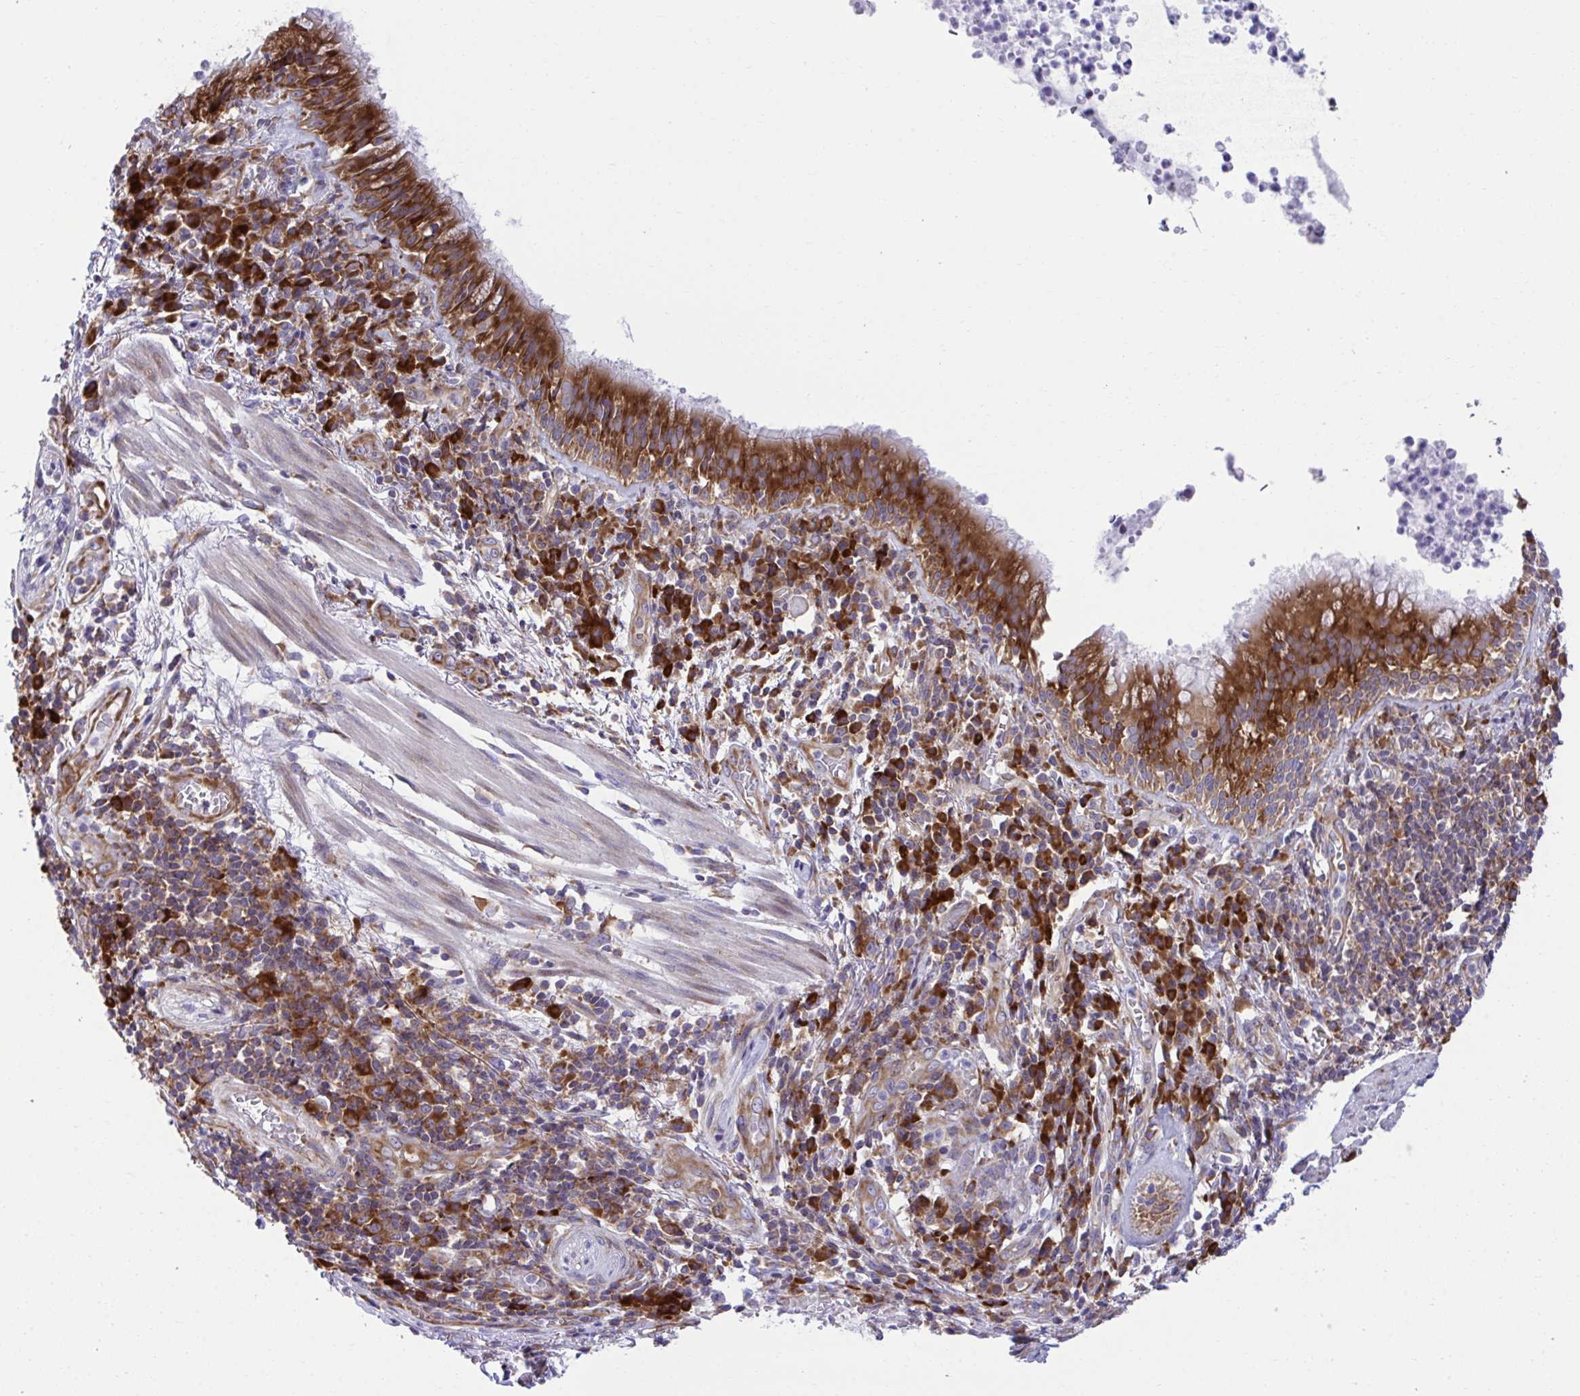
{"staining": {"intensity": "strong", "quantity": ">75%", "location": "cytoplasmic/membranous"}, "tissue": "bronchus", "cell_type": "Respiratory epithelial cells", "image_type": "normal", "snomed": [{"axis": "morphology", "description": "Normal tissue, NOS"}, {"axis": "topography", "description": "Cartilage tissue"}, {"axis": "topography", "description": "Bronchus"}], "caption": "DAB immunohistochemical staining of normal human bronchus shows strong cytoplasmic/membranous protein positivity in approximately >75% of respiratory epithelial cells. (DAB (3,3'-diaminobenzidine) IHC, brown staining for protein, blue staining for nuclei).", "gene": "RPS15", "patient": {"sex": "male", "age": 56}}